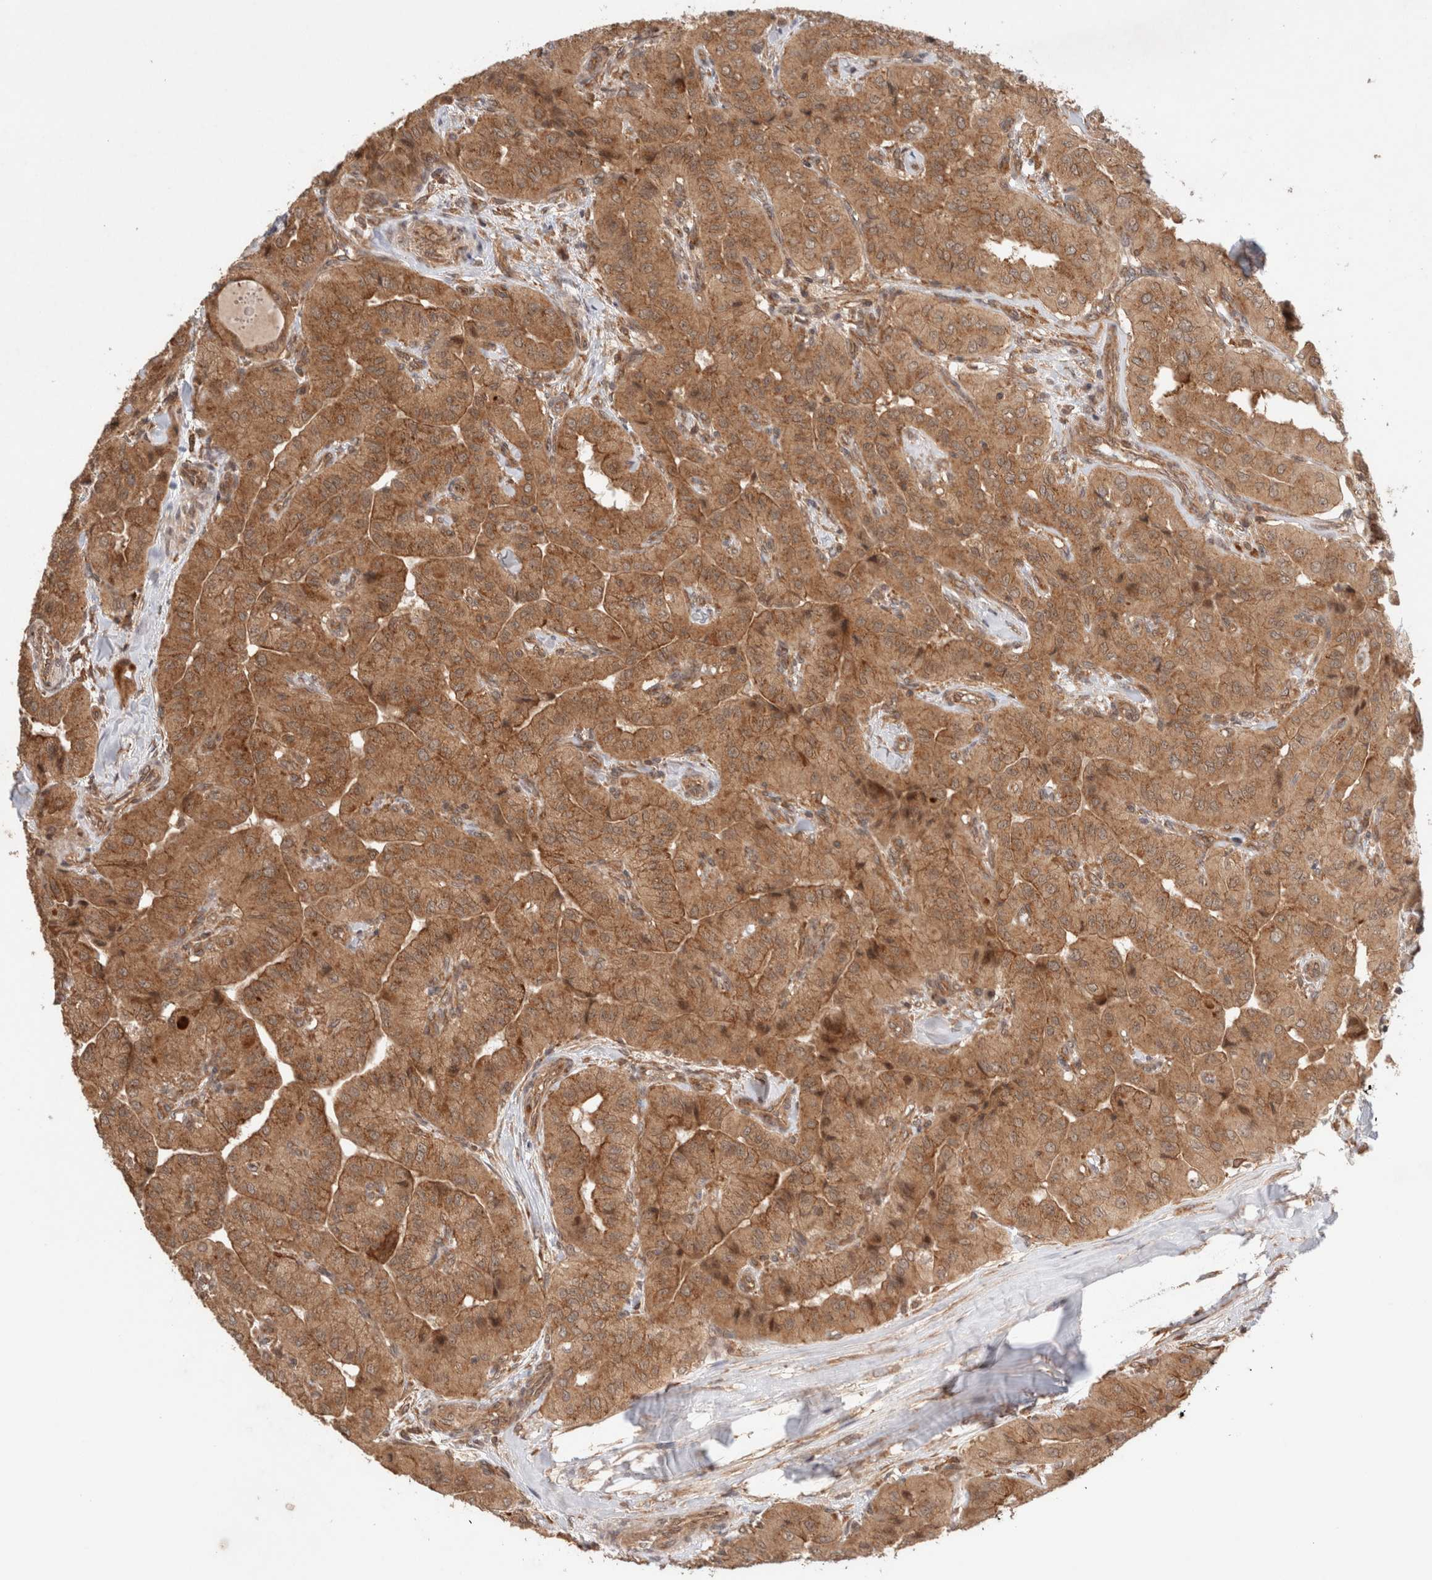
{"staining": {"intensity": "moderate", "quantity": ">75%", "location": "cytoplasmic/membranous"}, "tissue": "thyroid cancer", "cell_type": "Tumor cells", "image_type": "cancer", "snomed": [{"axis": "morphology", "description": "Papillary adenocarcinoma, NOS"}, {"axis": "topography", "description": "Thyroid gland"}], "caption": "Human thyroid cancer (papillary adenocarcinoma) stained for a protein (brown) shows moderate cytoplasmic/membranous positive expression in approximately >75% of tumor cells.", "gene": "SIKE1", "patient": {"sex": "female", "age": 59}}